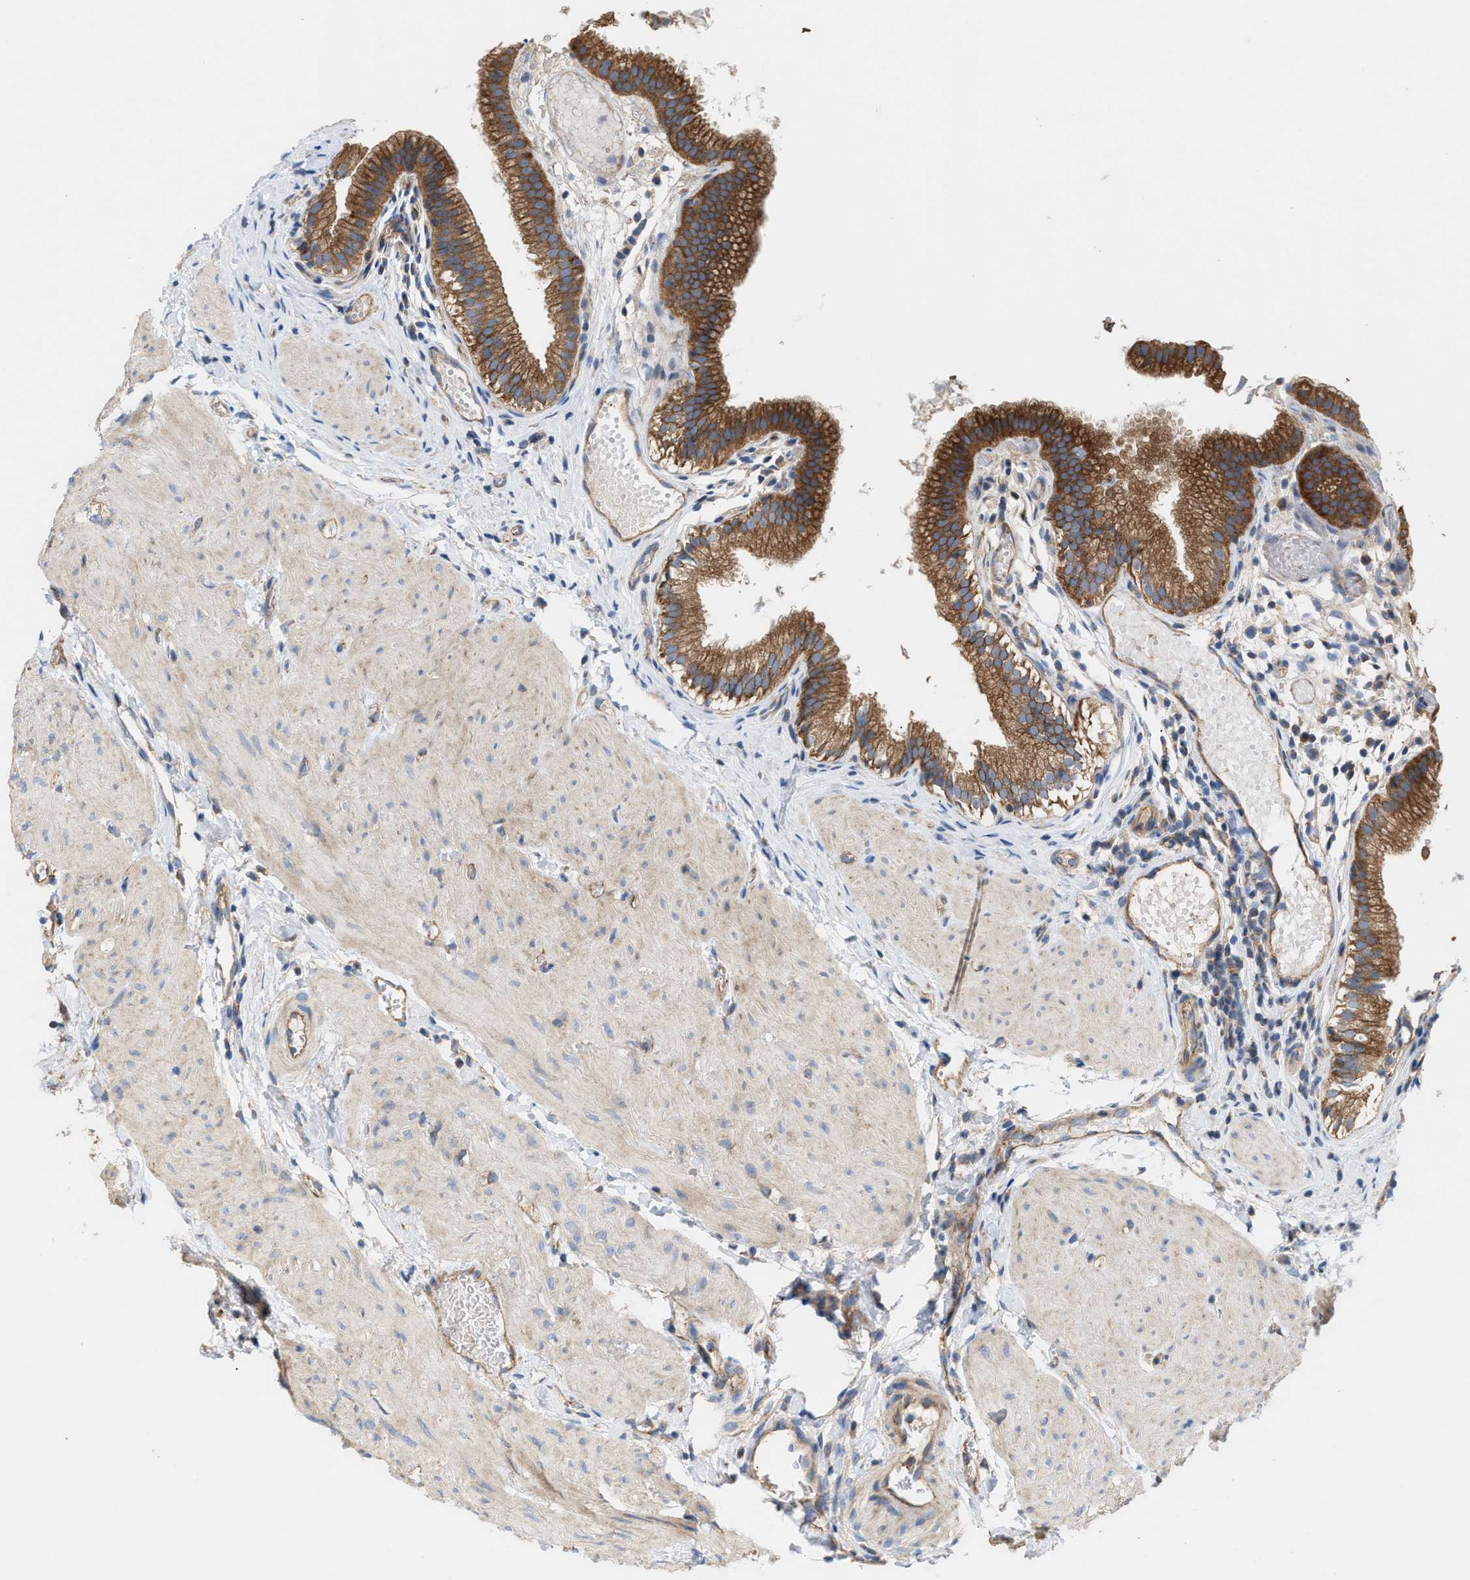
{"staining": {"intensity": "strong", "quantity": ">75%", "location": "cytoplasmic/membranous"}, "tissue": "gallbladder", "cell_type": "Glandular cells", "image_type": "normal", "snomed": [{"axis": "morphology", "description": "Normal tissue, NOS"}, {"axis": "topography", "description": "Gallbladder"}], "caption": "Gallbladder stained for a protein (brown) shows strong cytoplasmic/membranous positive positivity in about >75% of glandular cells.", "gene": "OXSM", "patient": {"sex": "female", "age": 26}}